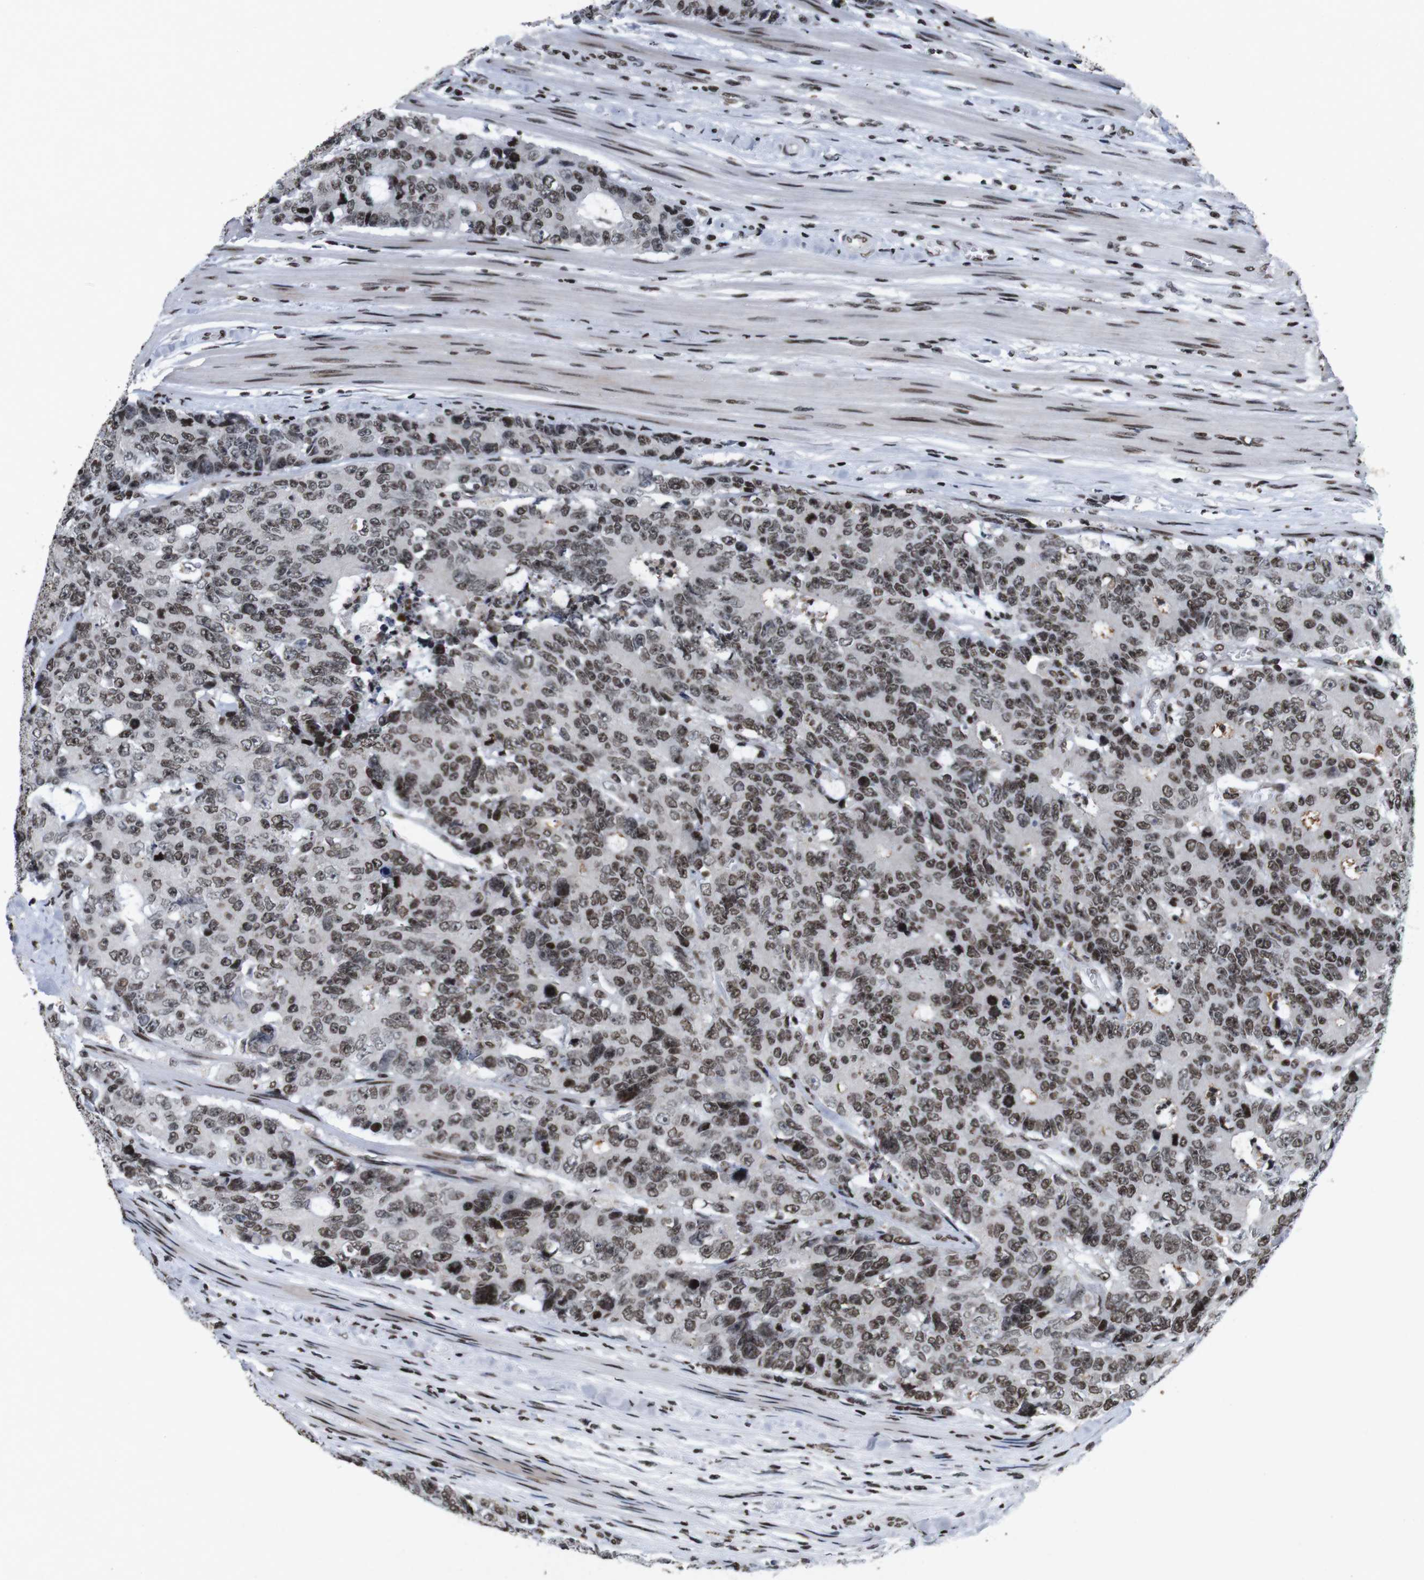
{"staining": {"intensity": "moderate", "quantity": ">75%", "location": "nuclear"}, "tissue": "colorectal cancer", "cell_type": "Tumor cells", "image_type": "cancer", "snomed": [{"axis": "morphology", "description": "Adenocarcinoma, NOS"}, {"axis": "topography", "description": "Colon"}], "caption": "Moderate nuclear expression for a protein is seen in approximately >75% of tumor cells of colorectal adenocarcinoma using immunohistochemistry (IHC).", "gene": "MAGEH1", "patient": {"sex": "female", "age": 86}}